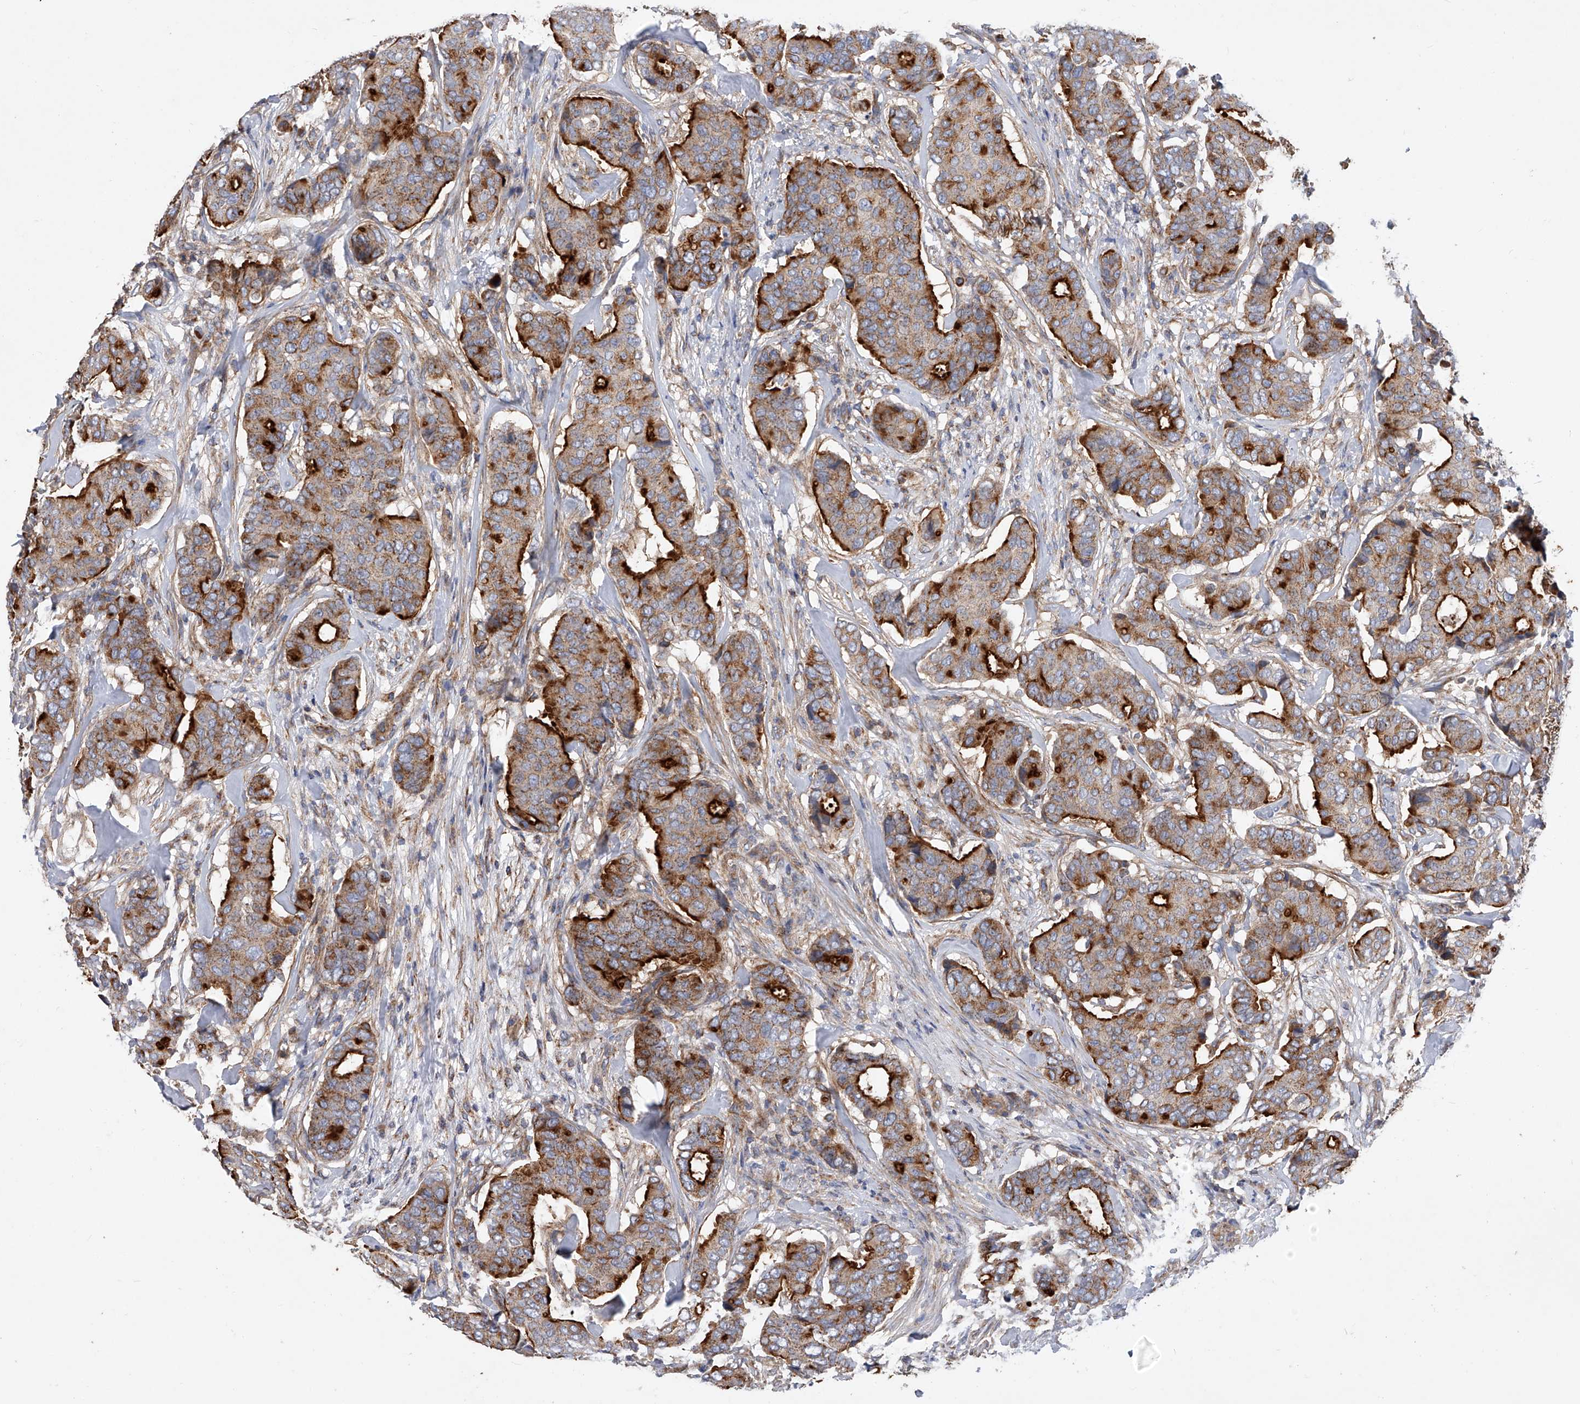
{"staining": {"intensity": "strong", "quantity": ">75%", "location": "cytoplasmic/membranous"}, "tissue": "breast cancer", "cell_type": "Tumor cells", "image_type": "cancer", "snomed": [{"axis": "morphology", "description": "Duct carcinoma"}, {"axis": "topography", "description": "Breast"}], "caption": "Human breast cancer (intraductal carcinoma) stained for a protein (brown) exhibits strong cytoplasmic/membranous positive expression in approximately >75% of tumor cells.", "gene": "PDSS2", "patient": {"sex": "female", "age": 75}}